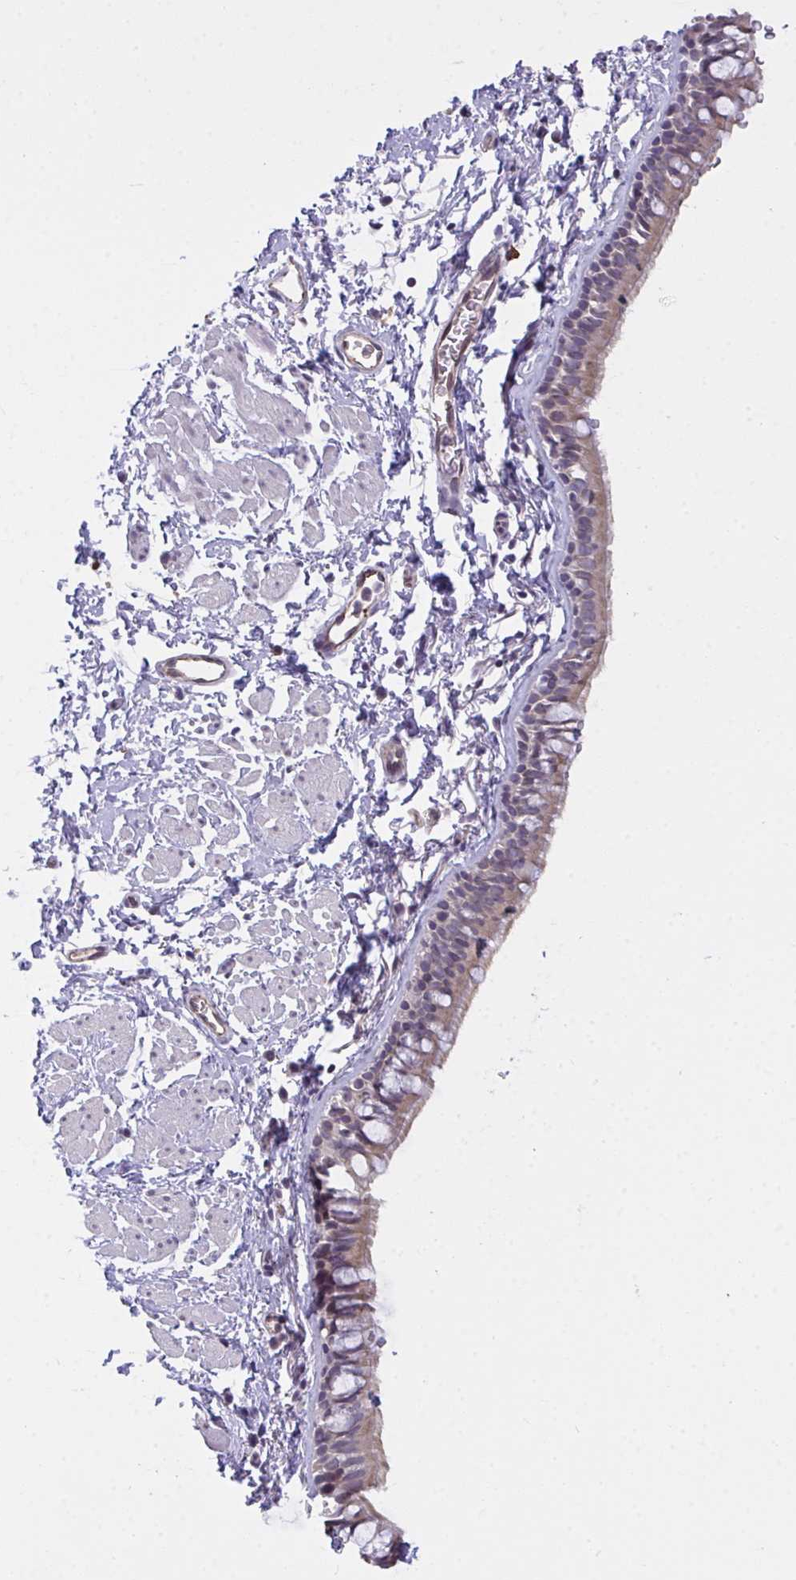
{"staining": {"intensity": "weak", "quantity": "25%-75%", "location": "cytoplasmic/membranous"}, "tissue": "bronchus", "cell_type": "Respiratory epithelial cells", "image_type": "normal", "snomed": [{"axis": "morphology", "description": "Normal tissue, NOS"}, {"axis": "topography", "description": "Lymph node"}, {"axis": "topography", "description": "Cartilage tissue"}, {"axis": "topography", "description": "Bronchus"}], "caption": "Immunohistochemical staining of normal bronchus reveals 25%-75% levels of weak cytoplasmic/membranous protein expression in about 25%-75% of respiratory epithelial cells.", "gene": "SEMA6B", "patient": {"sex": "female", "age": 70}}